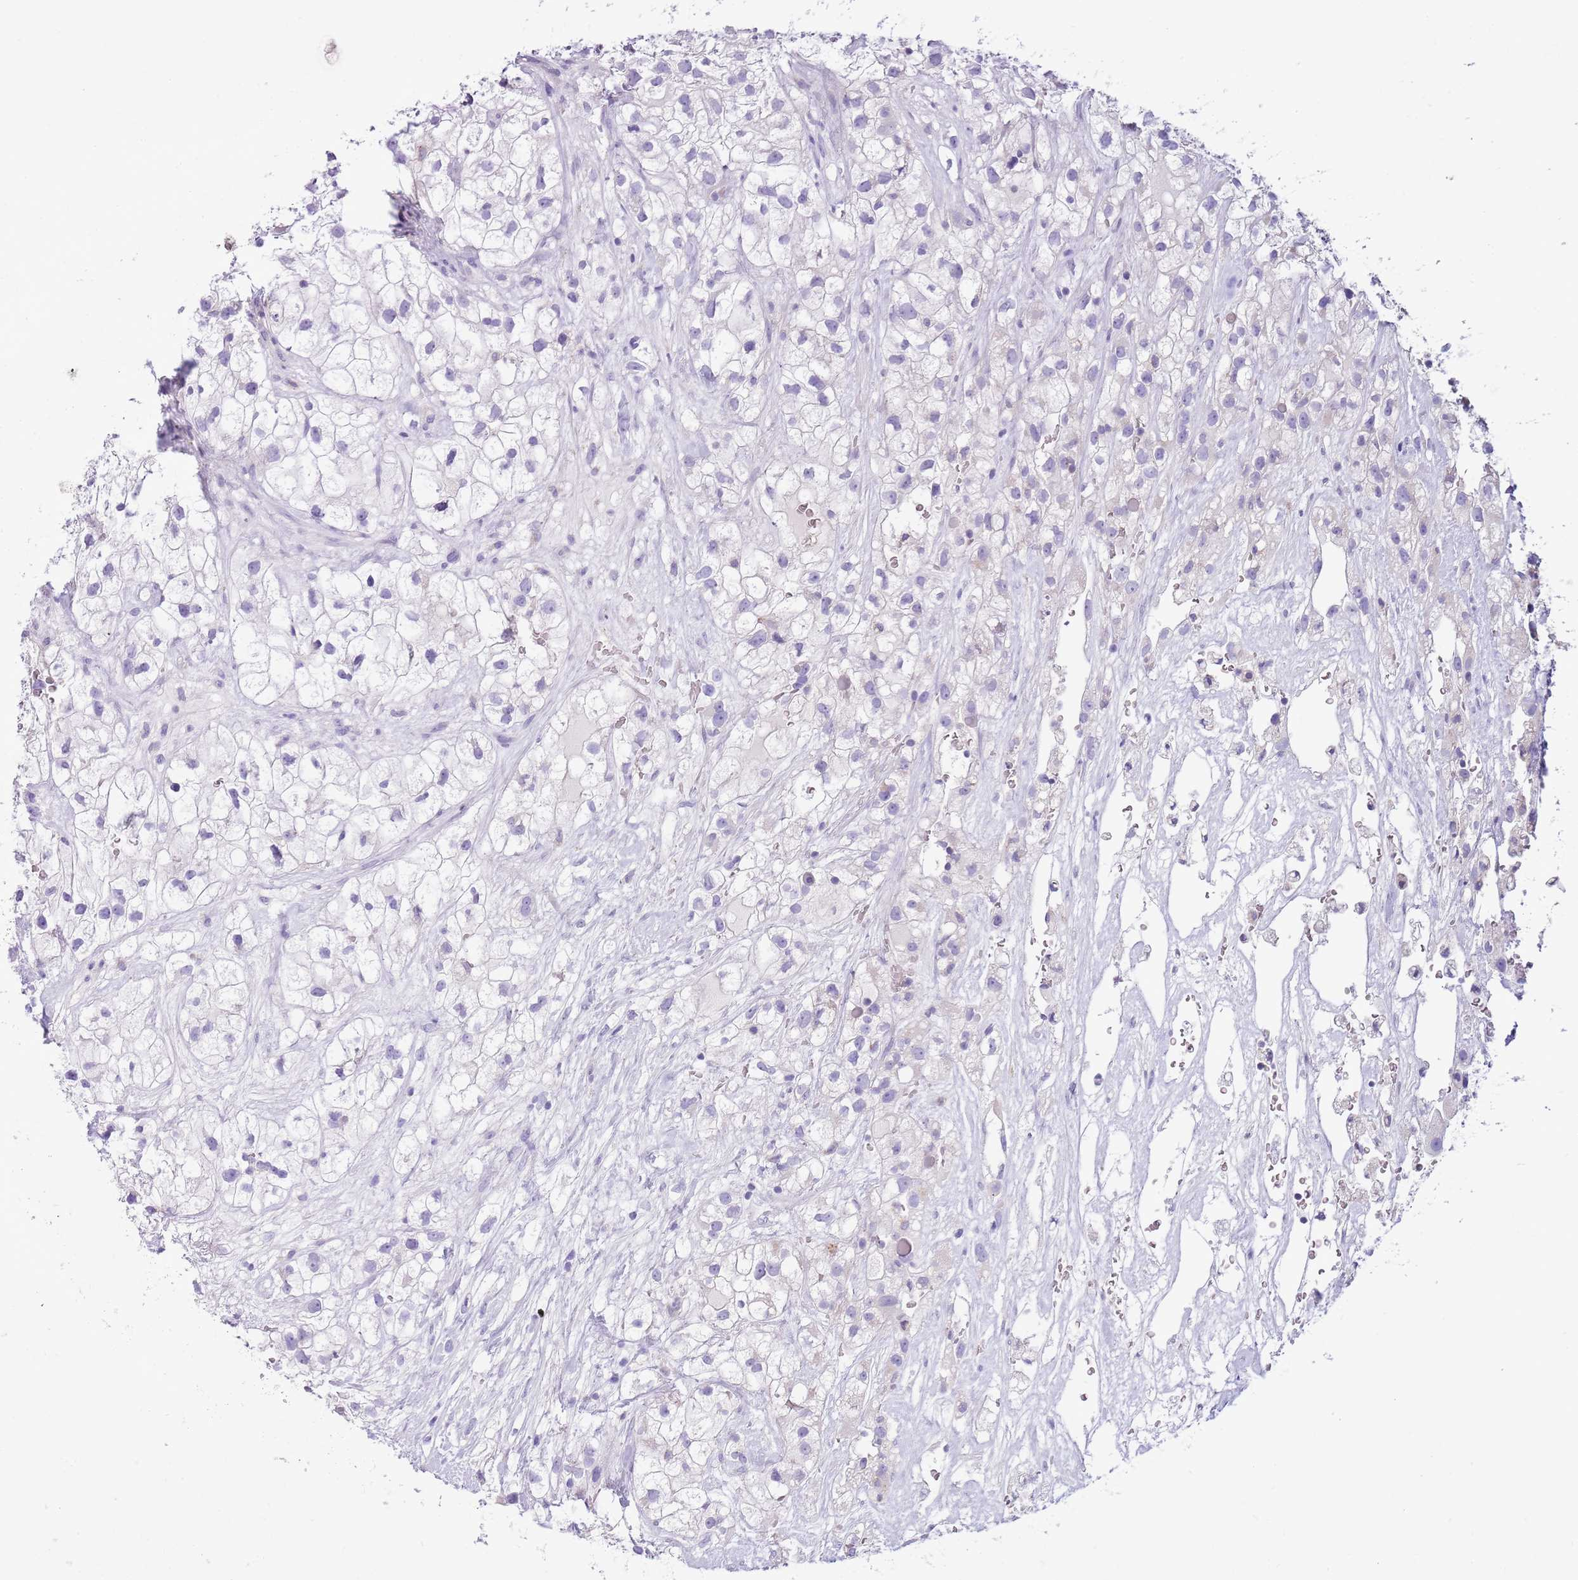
{"staining": {"intensity": "negative", "quantity": "none", "location": "none"}, "tissue": "renal cancer", "cell_type": "Tumor cells", "image_type": "cancer", "snomed": [{"axis": "morphology", "description": "Adenocarcinoma, NOS"}, {"axis": "topography", "description": "Kidney"}], "caption": "DAB immunohistochemical staining of human adenocarcinoma (renal) exhibits no significant positivity in tumor cells. The staining is performed using DAB brown chromogen with nuclei counter-stained in using hematoxylin.", "gene": "ZNF697", "patient": {"sex": "male", "age": 59}}